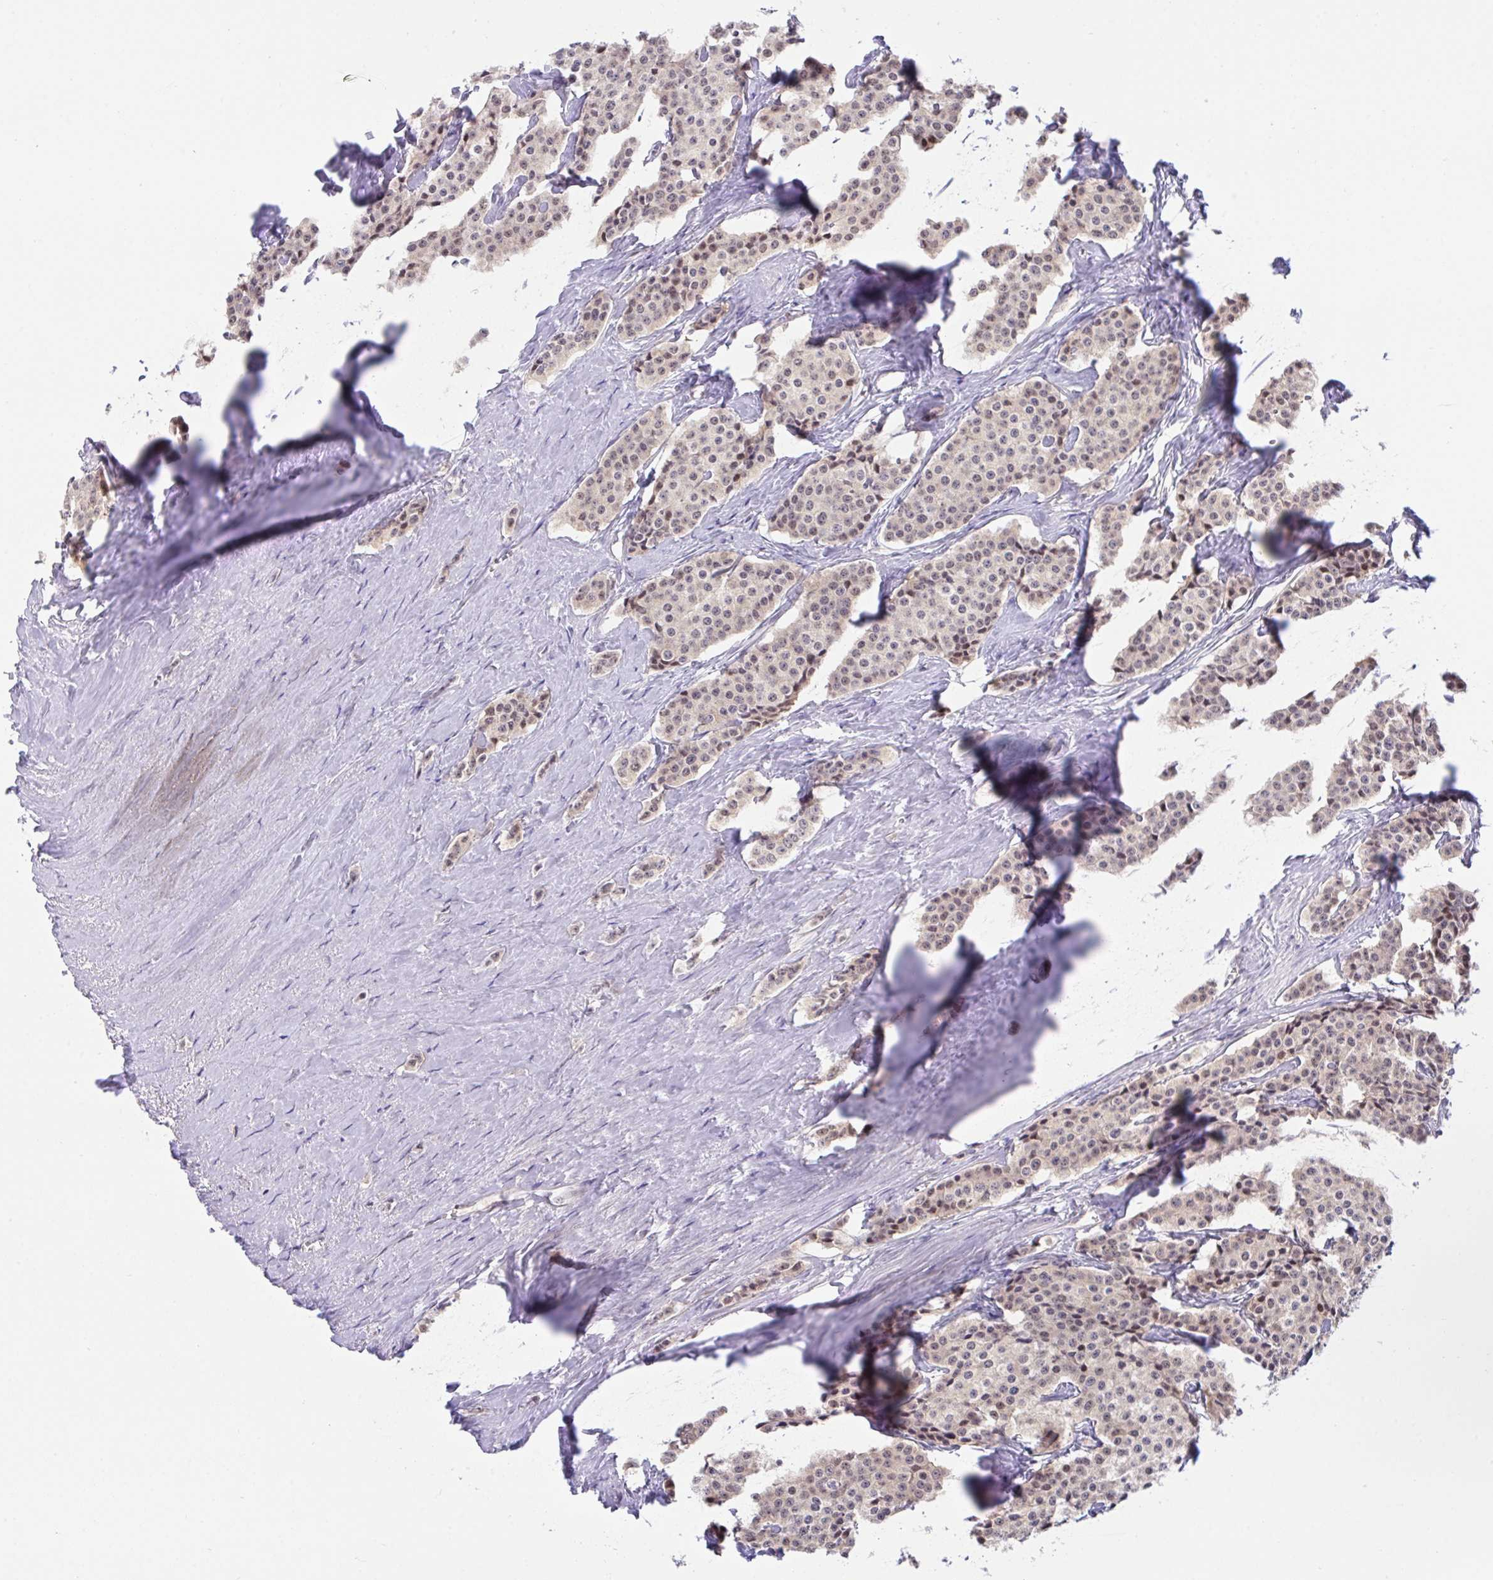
{"staining": {"intensity": "weak", "quantity": "<25%", "location": "nuclear"}, "tissue": "carcinoid", "cell_type": "Tumor cells", "image_type": "cancer", "snomed": [{"axis": "morphology", "description": "Carcinoid, malignant, NOS"}, {"axis": "topography", "description": "Small intestine"}], "caption": "This is a histopathology image of immunohistochemistry staining of carcinoid, which shows no staining in tumor cells.", "gene": "ZNF444", "patient": {"sex": "female", "age": 64}}